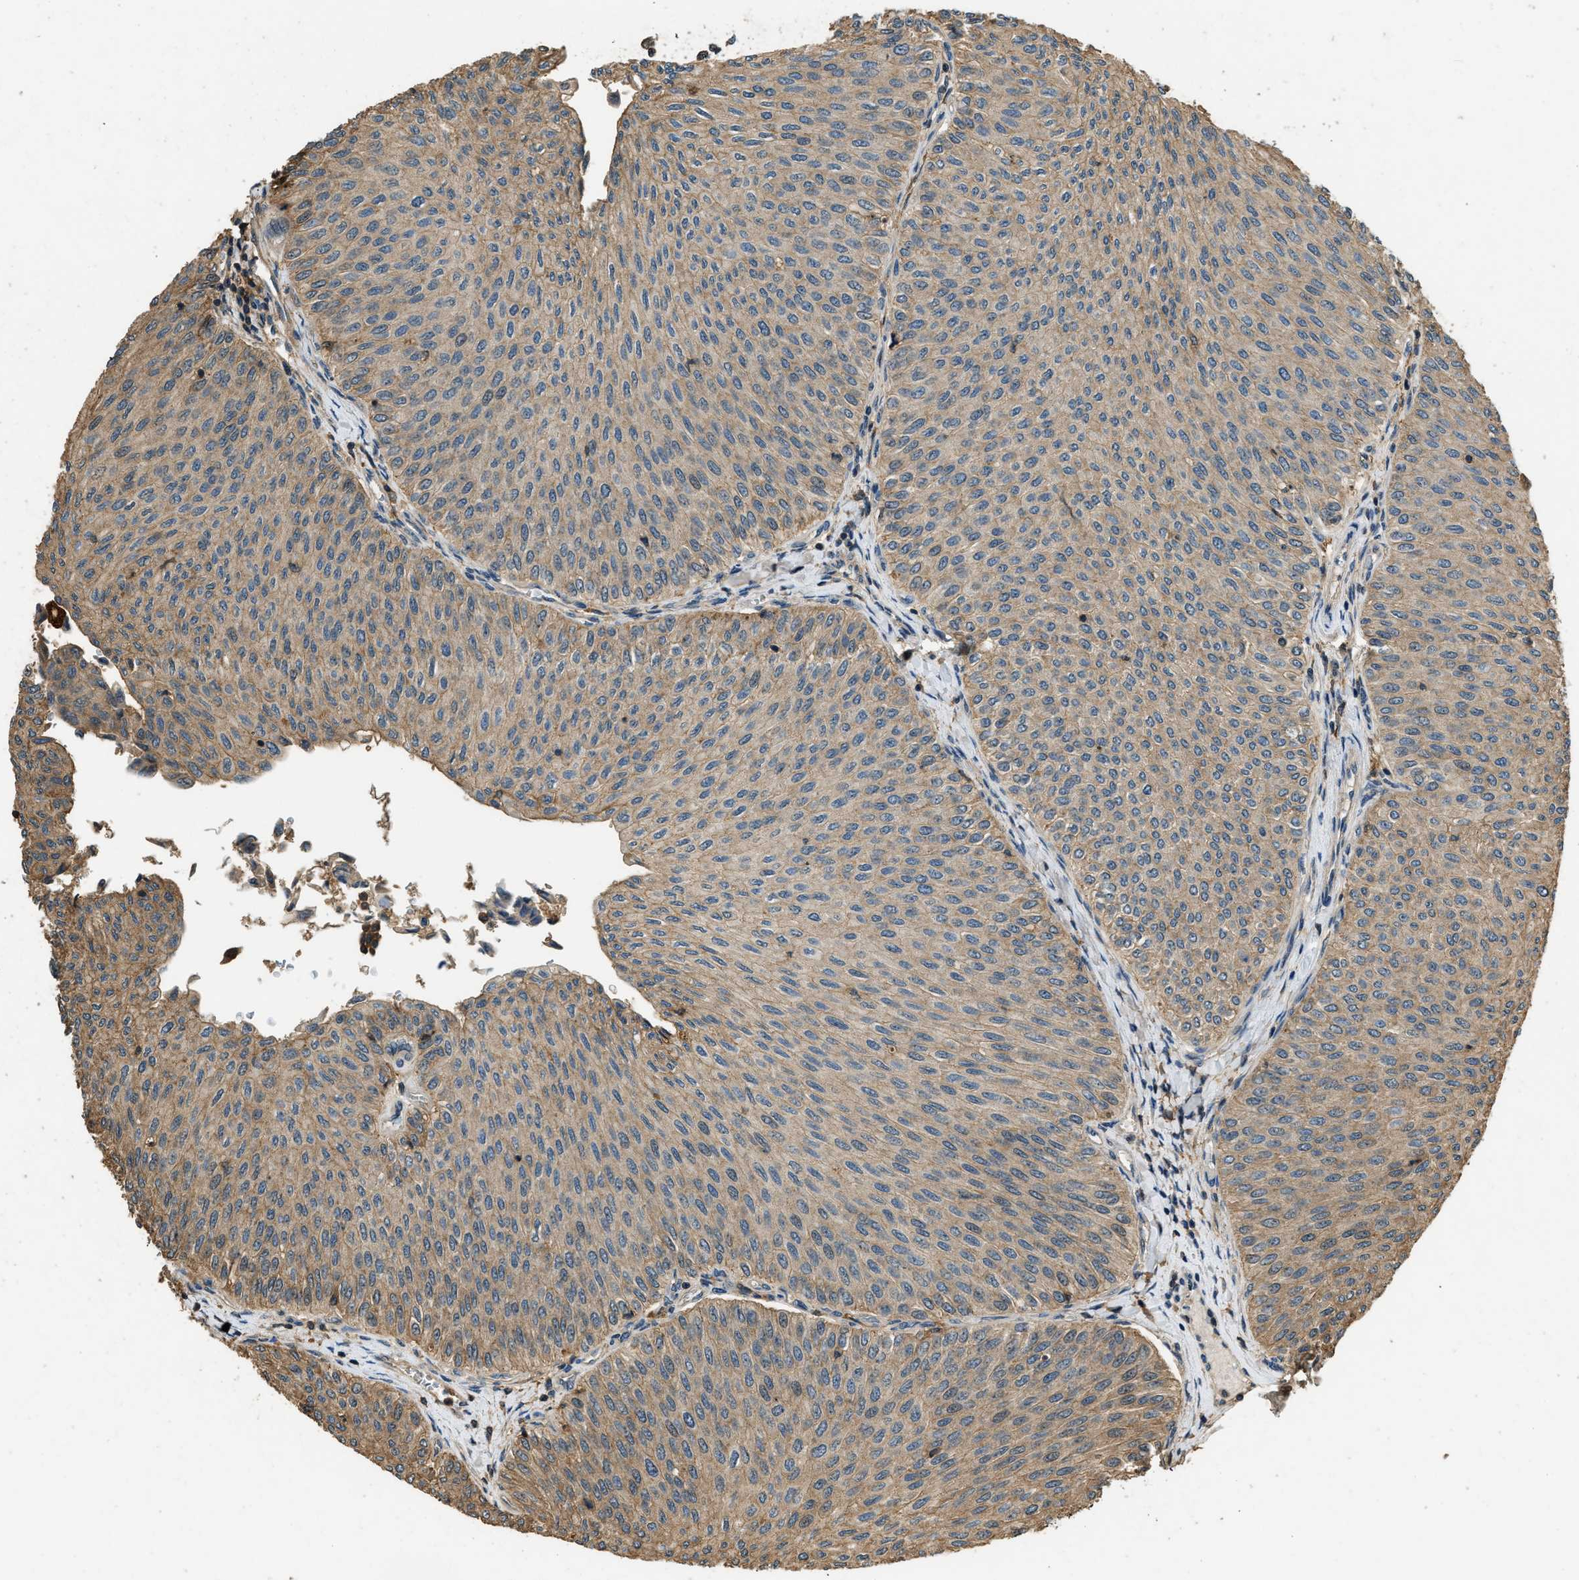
{"staining": {"intensity": "weak", "quantity": ">75%", "location": "cytoplasmic/membranous"}, "tissue": "urothelial cancer", "cell_type": "Tumor cells", "image_type": "cancer", "snomed": [{"axis": "morphology", "description": "Urothelial carcinoma, Low grade"}, {"axis": "topography", "description": "Urinary bladder"}], "caption": "Immunohistochemistry (DAB (3,3'-diaminobenzidine)) staining of low-grade urothelial carcinoma reveals weak cytoplasmic/membranous protein expression in approximately >75% of tumor cells.", "gene": "RAP2A", "patient": {"sex": "male", "age": 78}}